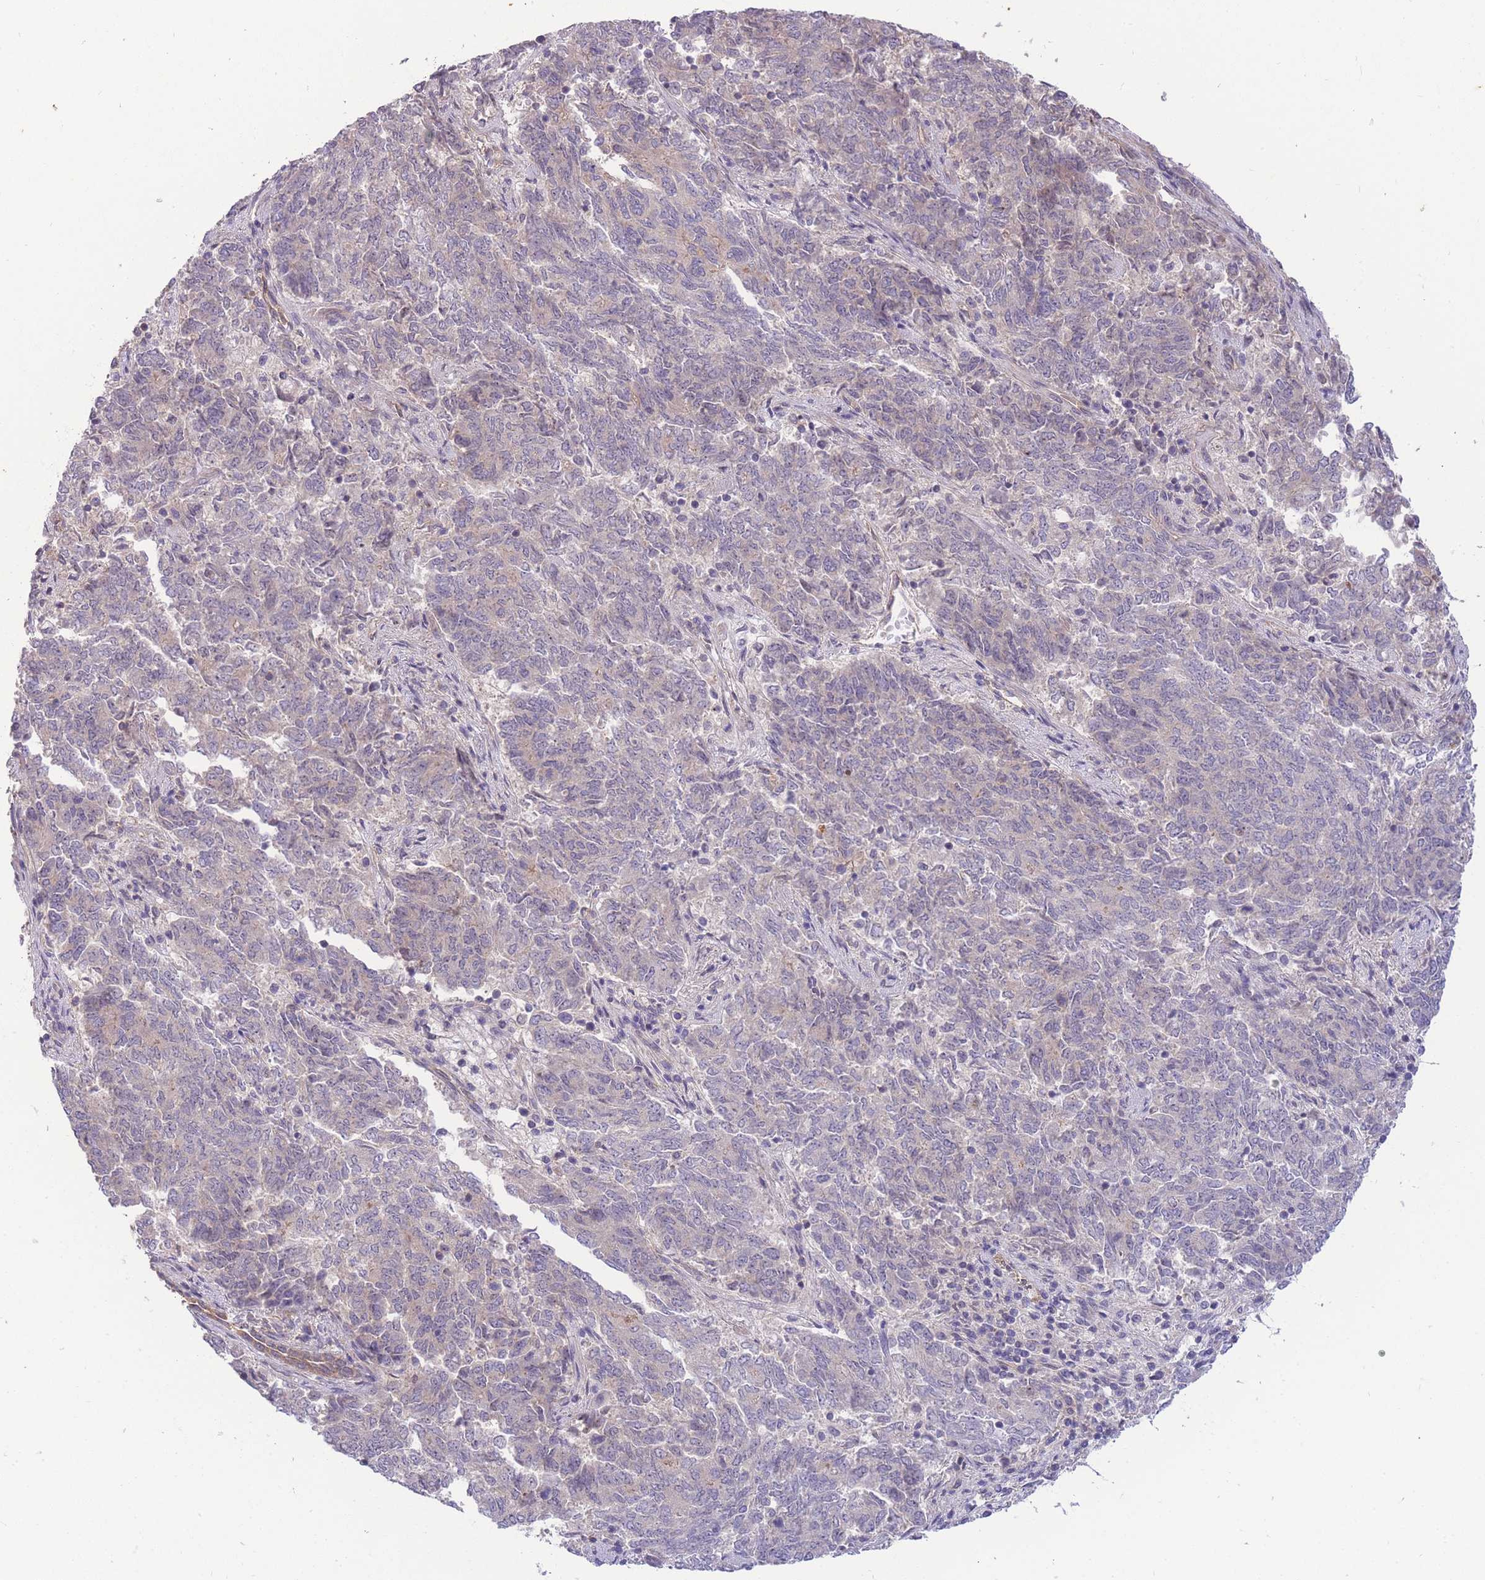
{"staining": {"intensity": "weak", "quantity": "<25%", "location": "cytoplasmic/membranous"}, "tissue": "endometrial cancer", "cell_type": "Tumor cells", "image_type": "cancer", "snomed": [{"axis": "morphology", "description": "Adenocarcinoma, NOS"}, {"axis": "topography", "description": "Endometrium"}], "caption": "An immunohistochemistry photomicrograph of endometrial cancer (adenocarcinoma) is shown. There is no staining in tumor cells of endometrial cancer (adenocarcinoma). (DAB (3,3'-diaminobenzidine) immunohistochemistry visualized using brightfield microscopy, high magnification).", "gene": "SMC6", "patient": {"sex": "female", "age": 80}}